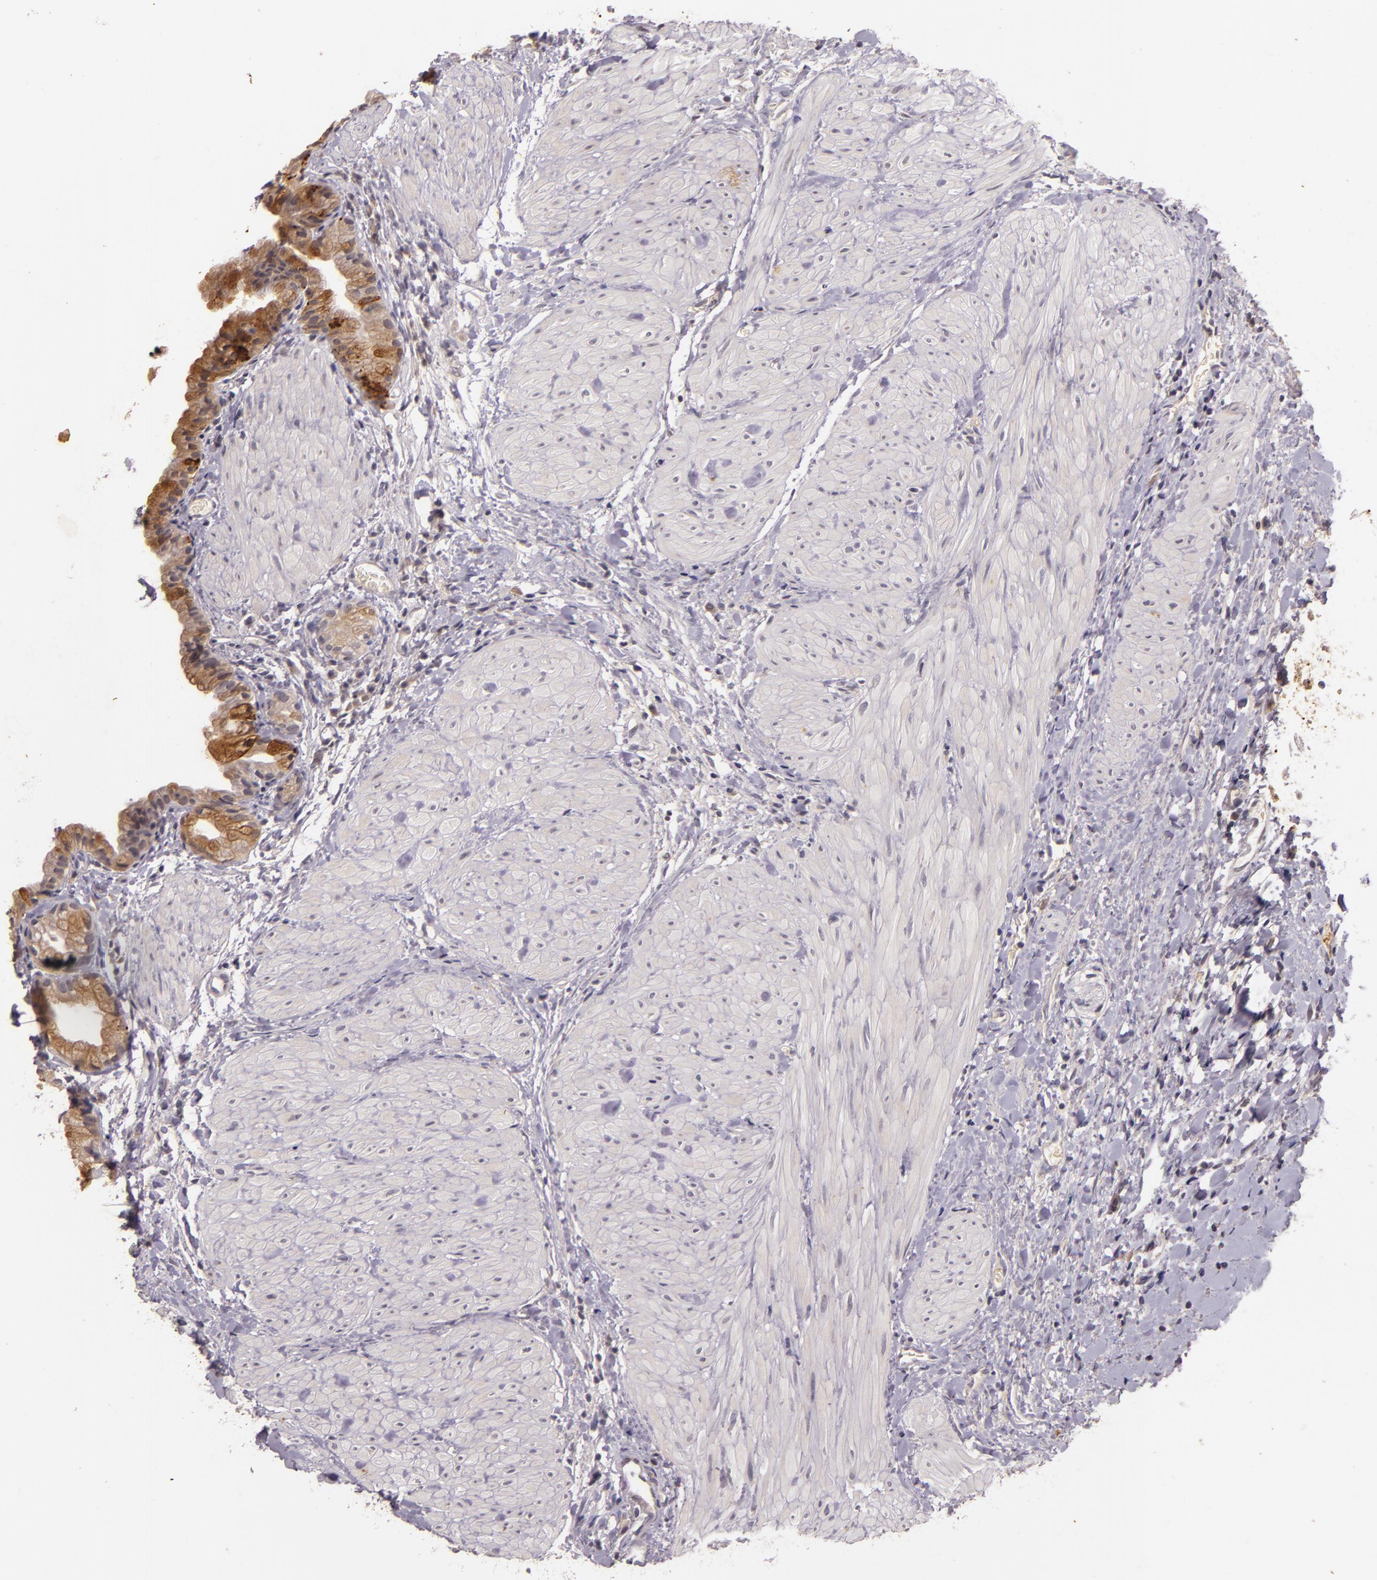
{"staining": {"intensity": "moderate", "quantity": "25%-75%", "location": "cytoplasmic/membranous"}, "tissue": "gallbladder", "cell_type": "Glandular cells", "image_type": "normal", "snomed": [{"axis": "morphology", "description": "Normal tissue, NOS"}, {"axis": "morphology", "description": "Inflammation, NOS"}, {"axis": "topography", "description": "Gallbladder"}], "caption": "A photomicrograph showing moderate cytoplasmic/membranous positivity in about 25%-75% of glandular cells in unremarkable gallbladder, as visualized by brown immunohistochemical staining.", "gene": "TFF1", "patient": {"sex": "male", "age": 66}}